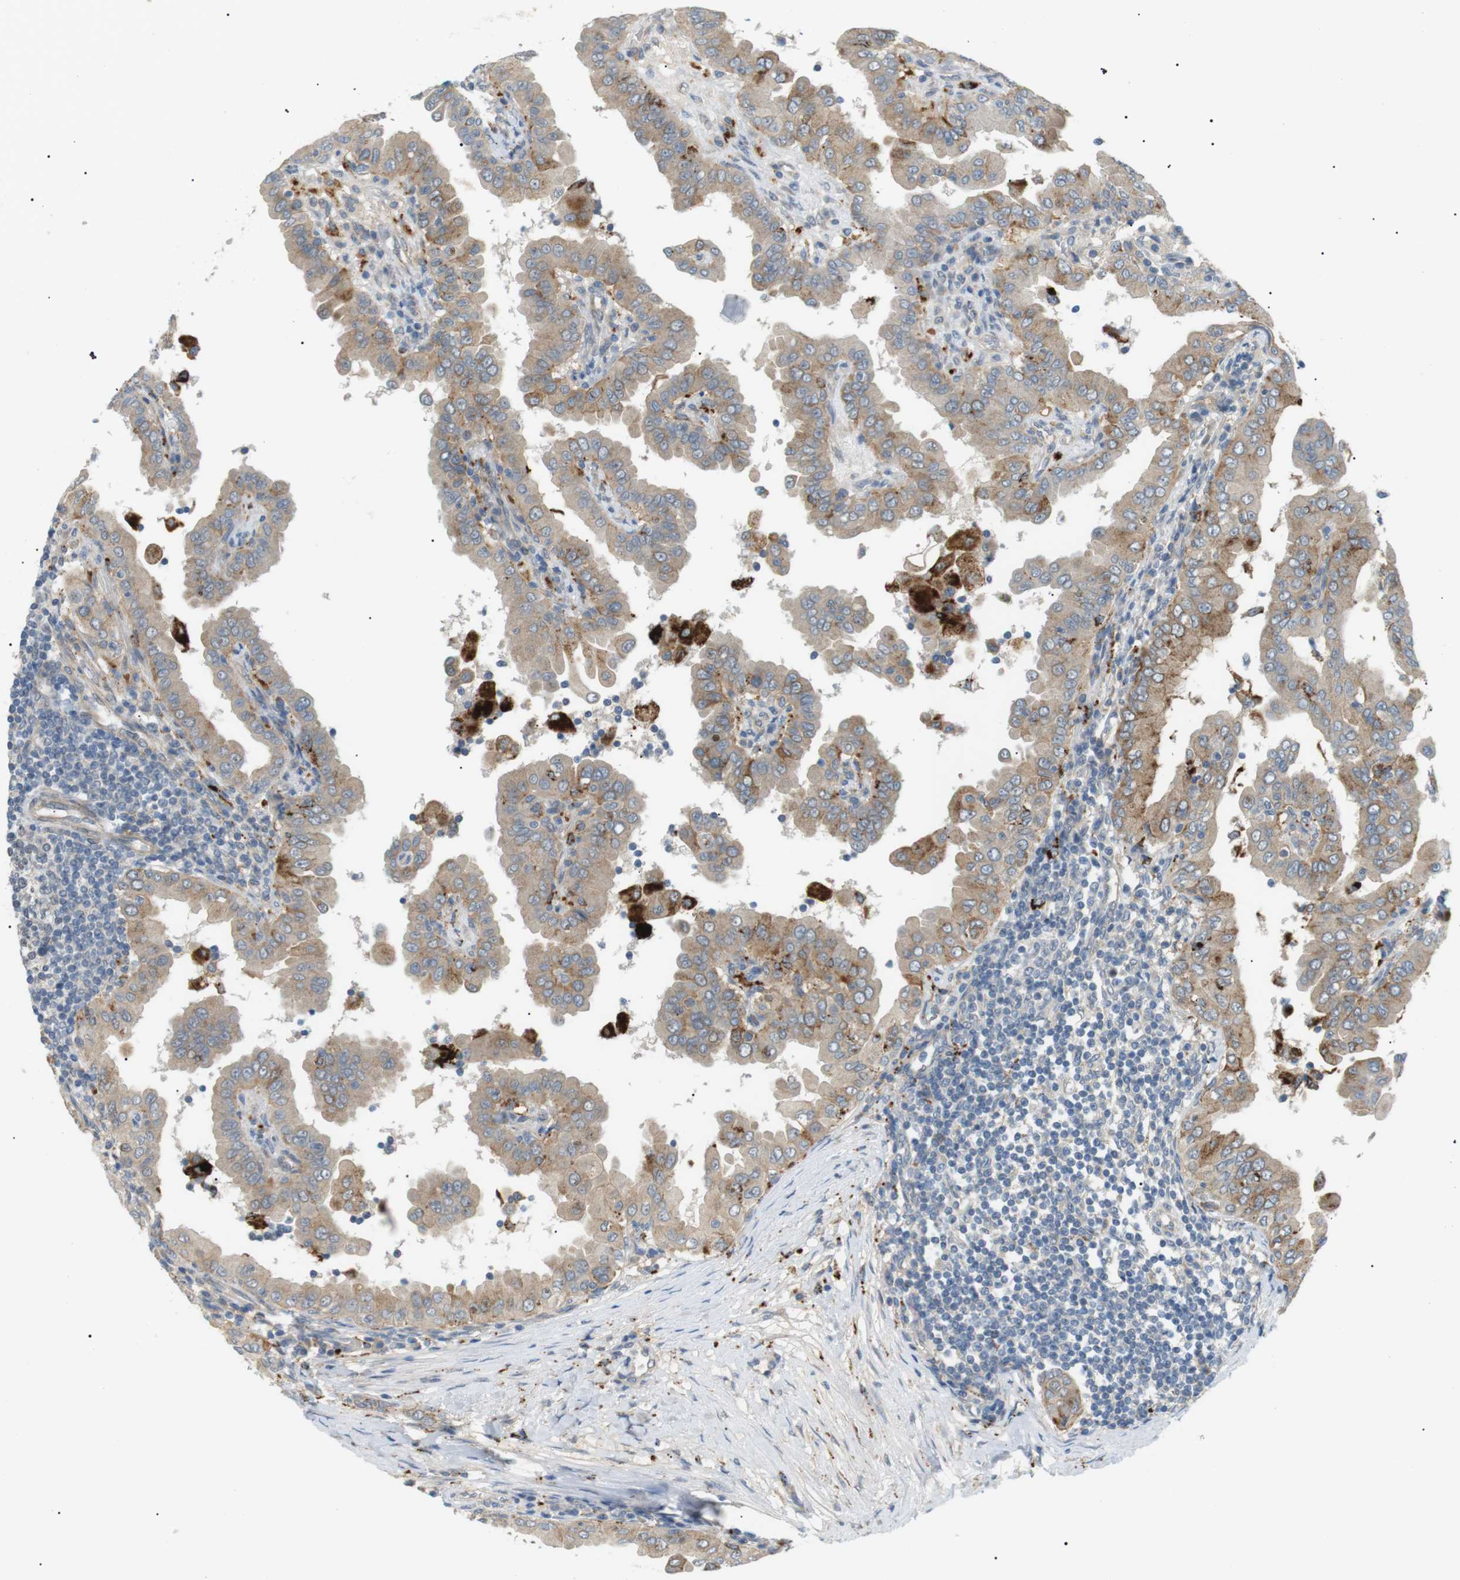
{"staining": {"intensity": "weak", "quantity": ">75%", "location": "cytoplasmic/membranous"}, "tissue": "thyroid cancer", "cell_type": "Tumor cells", "image_type": "cancer", "snomed": [{"axis": "morphology", "description": "Papillary adenocarcinoma, NOS"}, {"axis": "topography", "description": "Thyroid gland"}], "caption": "Immunohistochemical staining of human thyroid cancer (papillary adenocarcinoma) shows low levels of weak cytoplasmic/membranous protein positivity in approximately >75% of tumor cells. (Brightfield microscopy of DAB IHC at high magnification).", "gene": "B4GALNT2", "patient": {"sex": "male", "age": 33}}